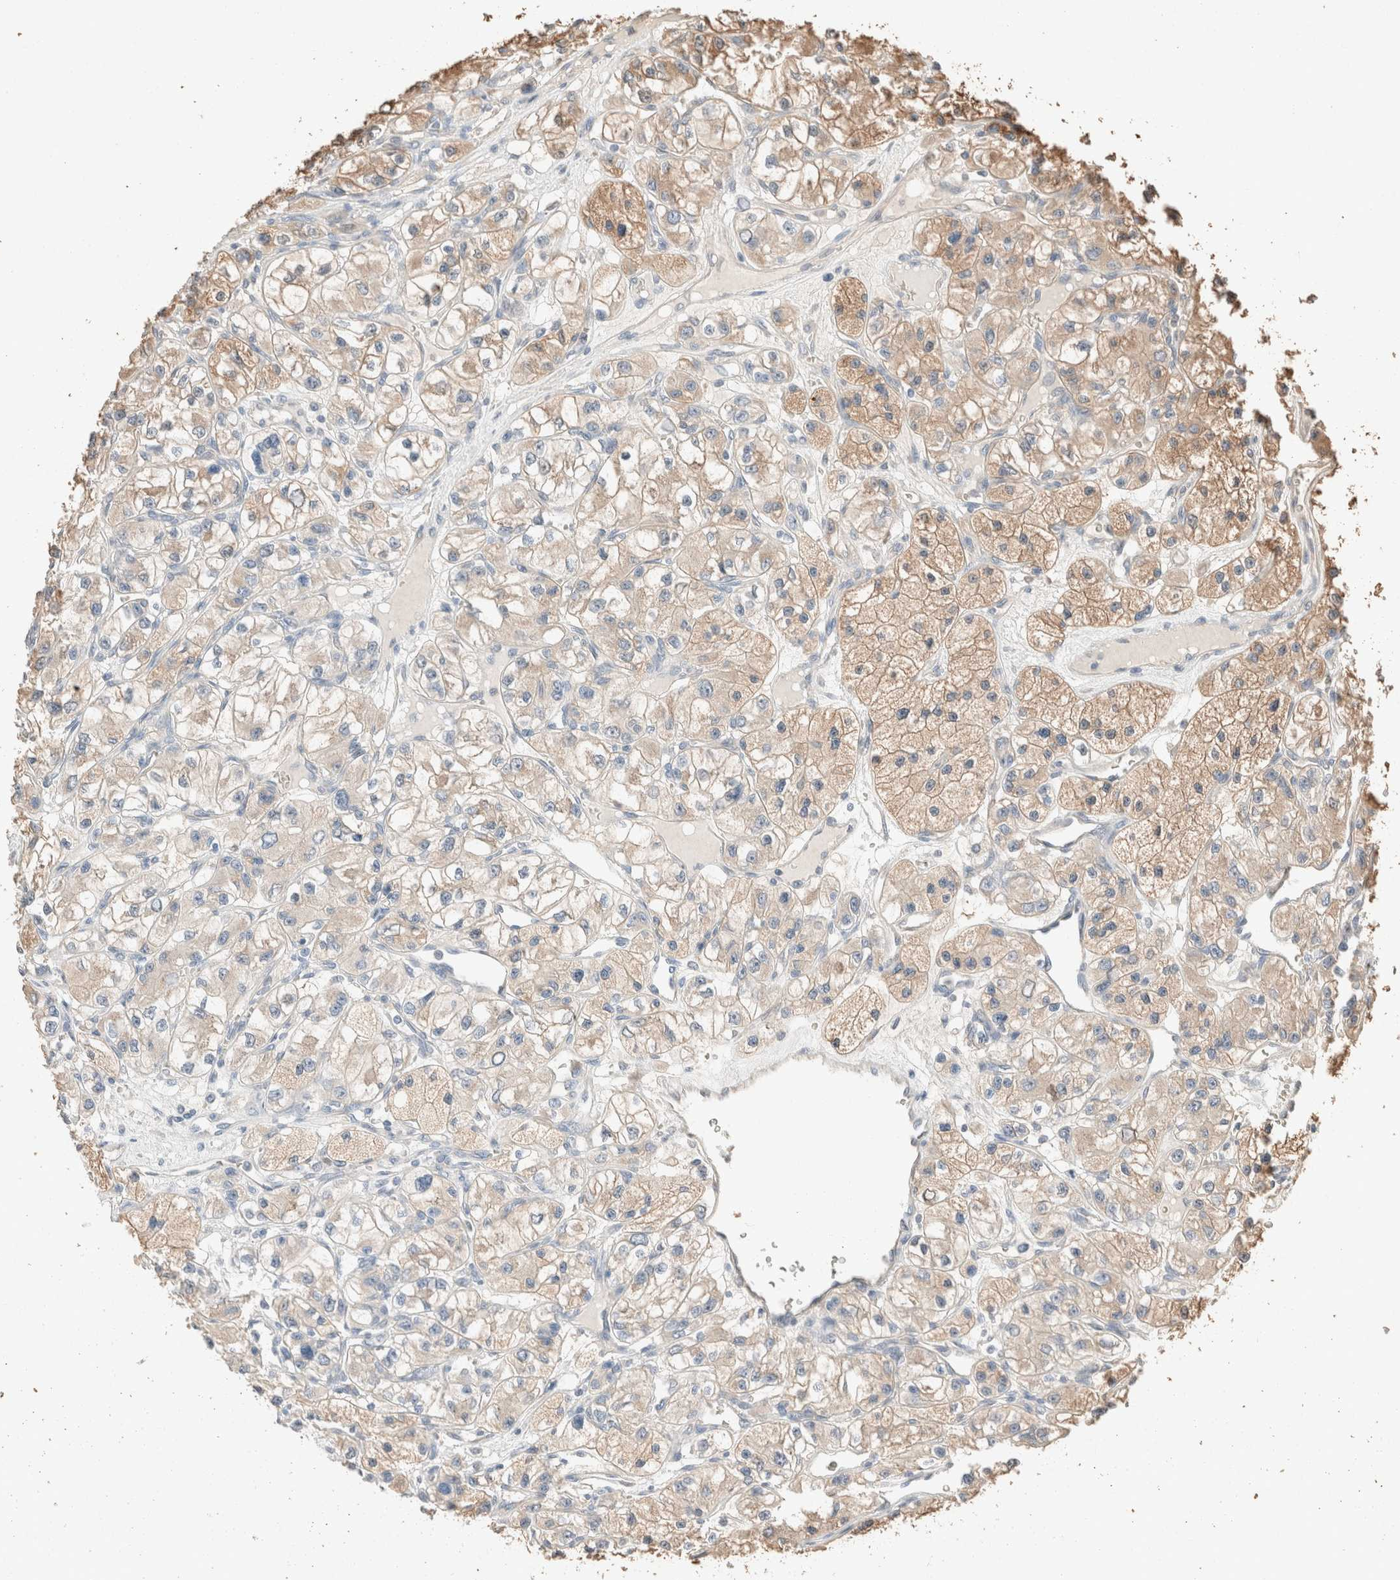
{"staining": {"intensity": "moderate", "quantity": ">75%", "location": "cytoplasmic/membranous"}, "tissue": "renal cancer", "cell_type": "Tumor cells", "image_type": "cancer", "snomed": [{"axis": "morphology", "description": "Adenocarcinoma, NOS"}, {"axis": "topography", "description": "Kidney"}], "caption": "Brown immunohistochemical staining in human renal cancer (adenocarcinoma) reveals moderate cytoplasmic/membranous positivity in approximately >75% of tumor cells.", "gene": "TUBD1", "patient": {"sex": "female", "age": 57}}